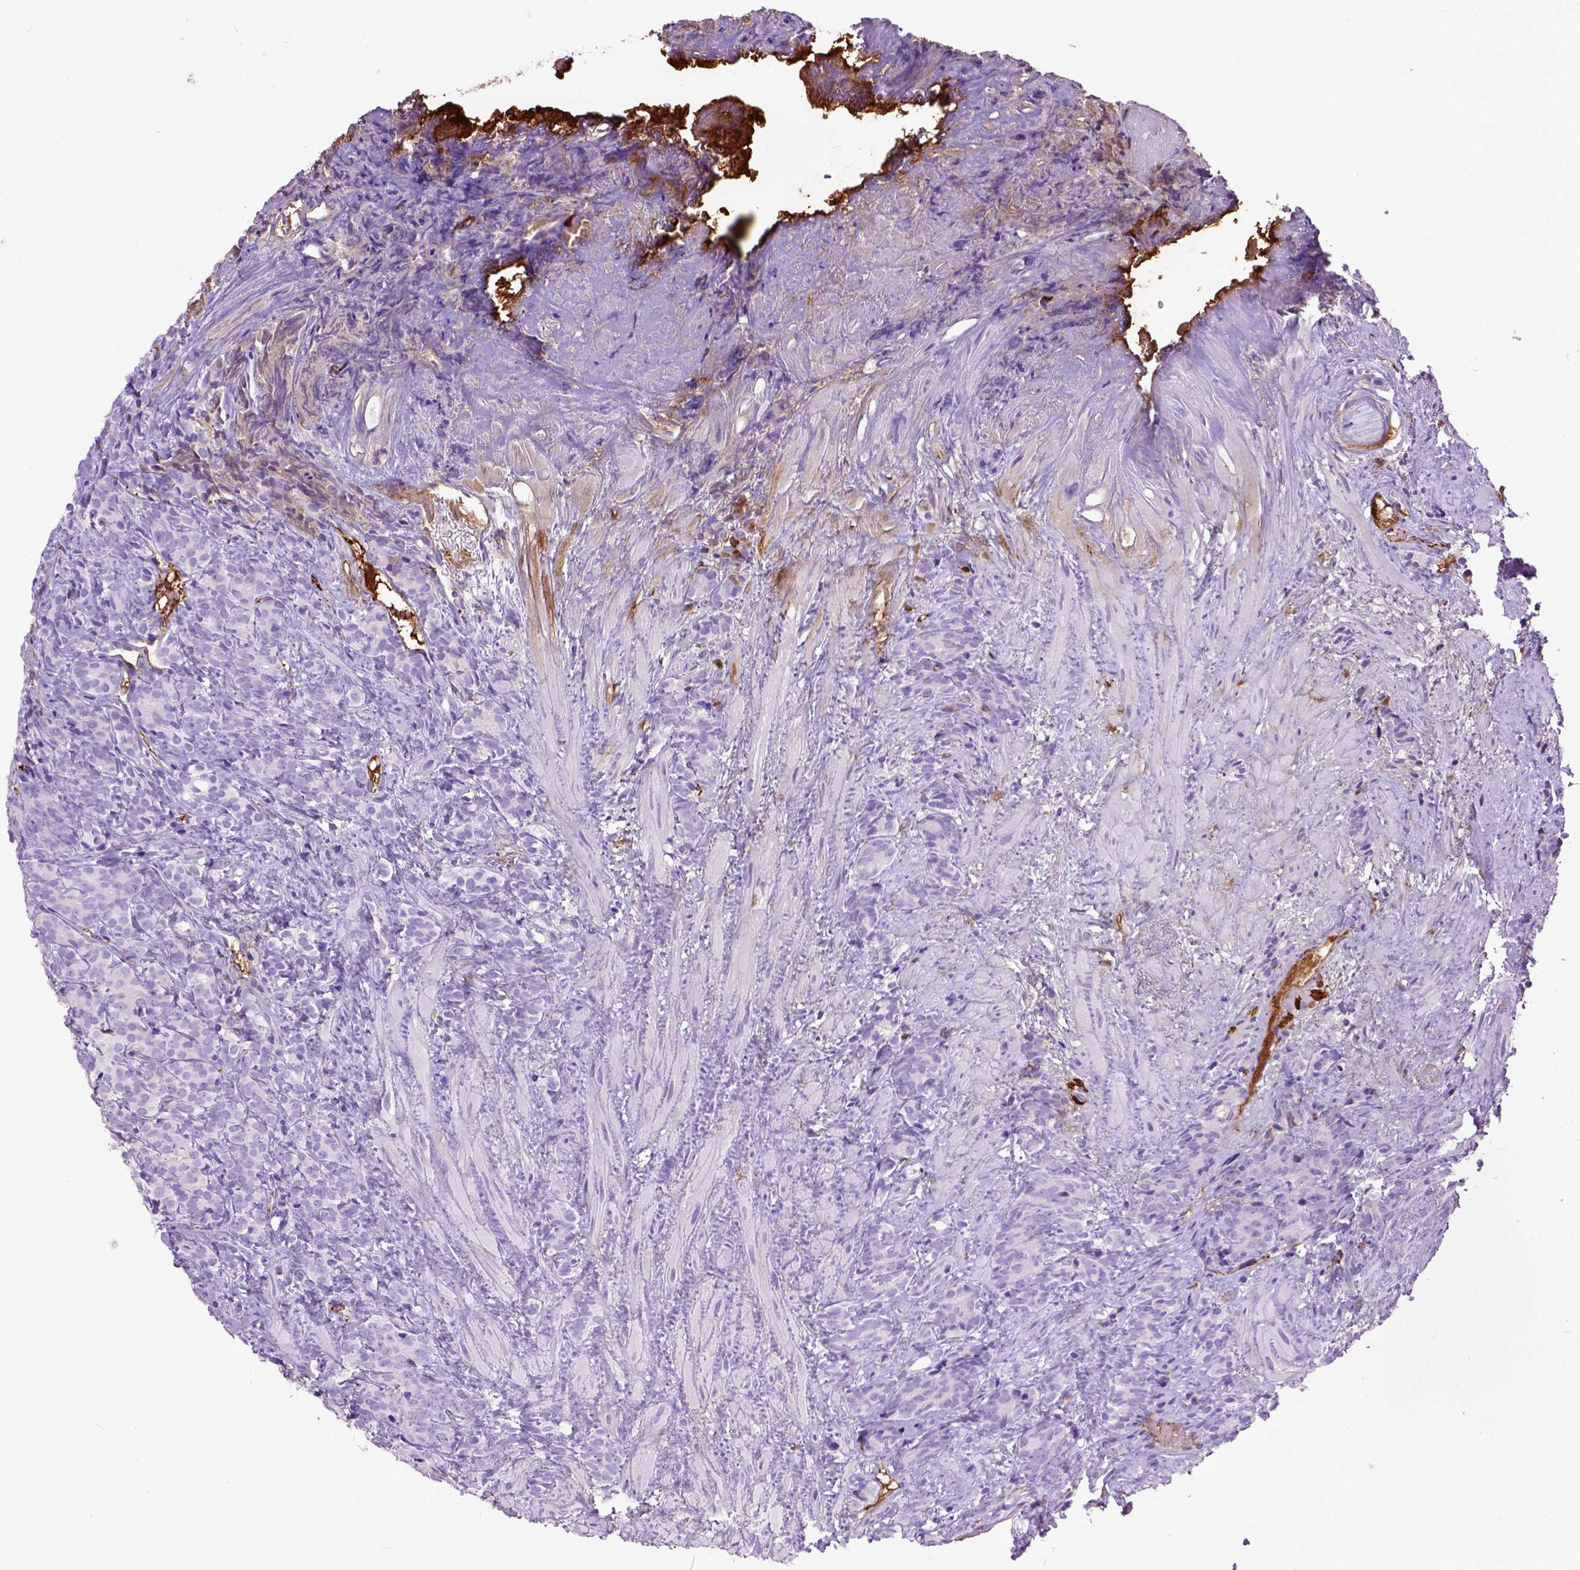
{"staining": {"intensity": "negative", "quantity": "none", "location": "none"}, "tissue": "prostate cancer", "cell_type": "Tumor cells", "image_type": "cancer", "snomed": [{"axis": "morphology", "description": "Adenocarcinoma, High grade"}, {"axis": "topography", "description": "Prostate"}], "caption": "Prostate high-grade adenocarcinoma was stained to show a protein in brown. There is no significant staining in tumor cells.", "gene": "ADAMTS8", "patient": {"sex": "male", "age": 84}}